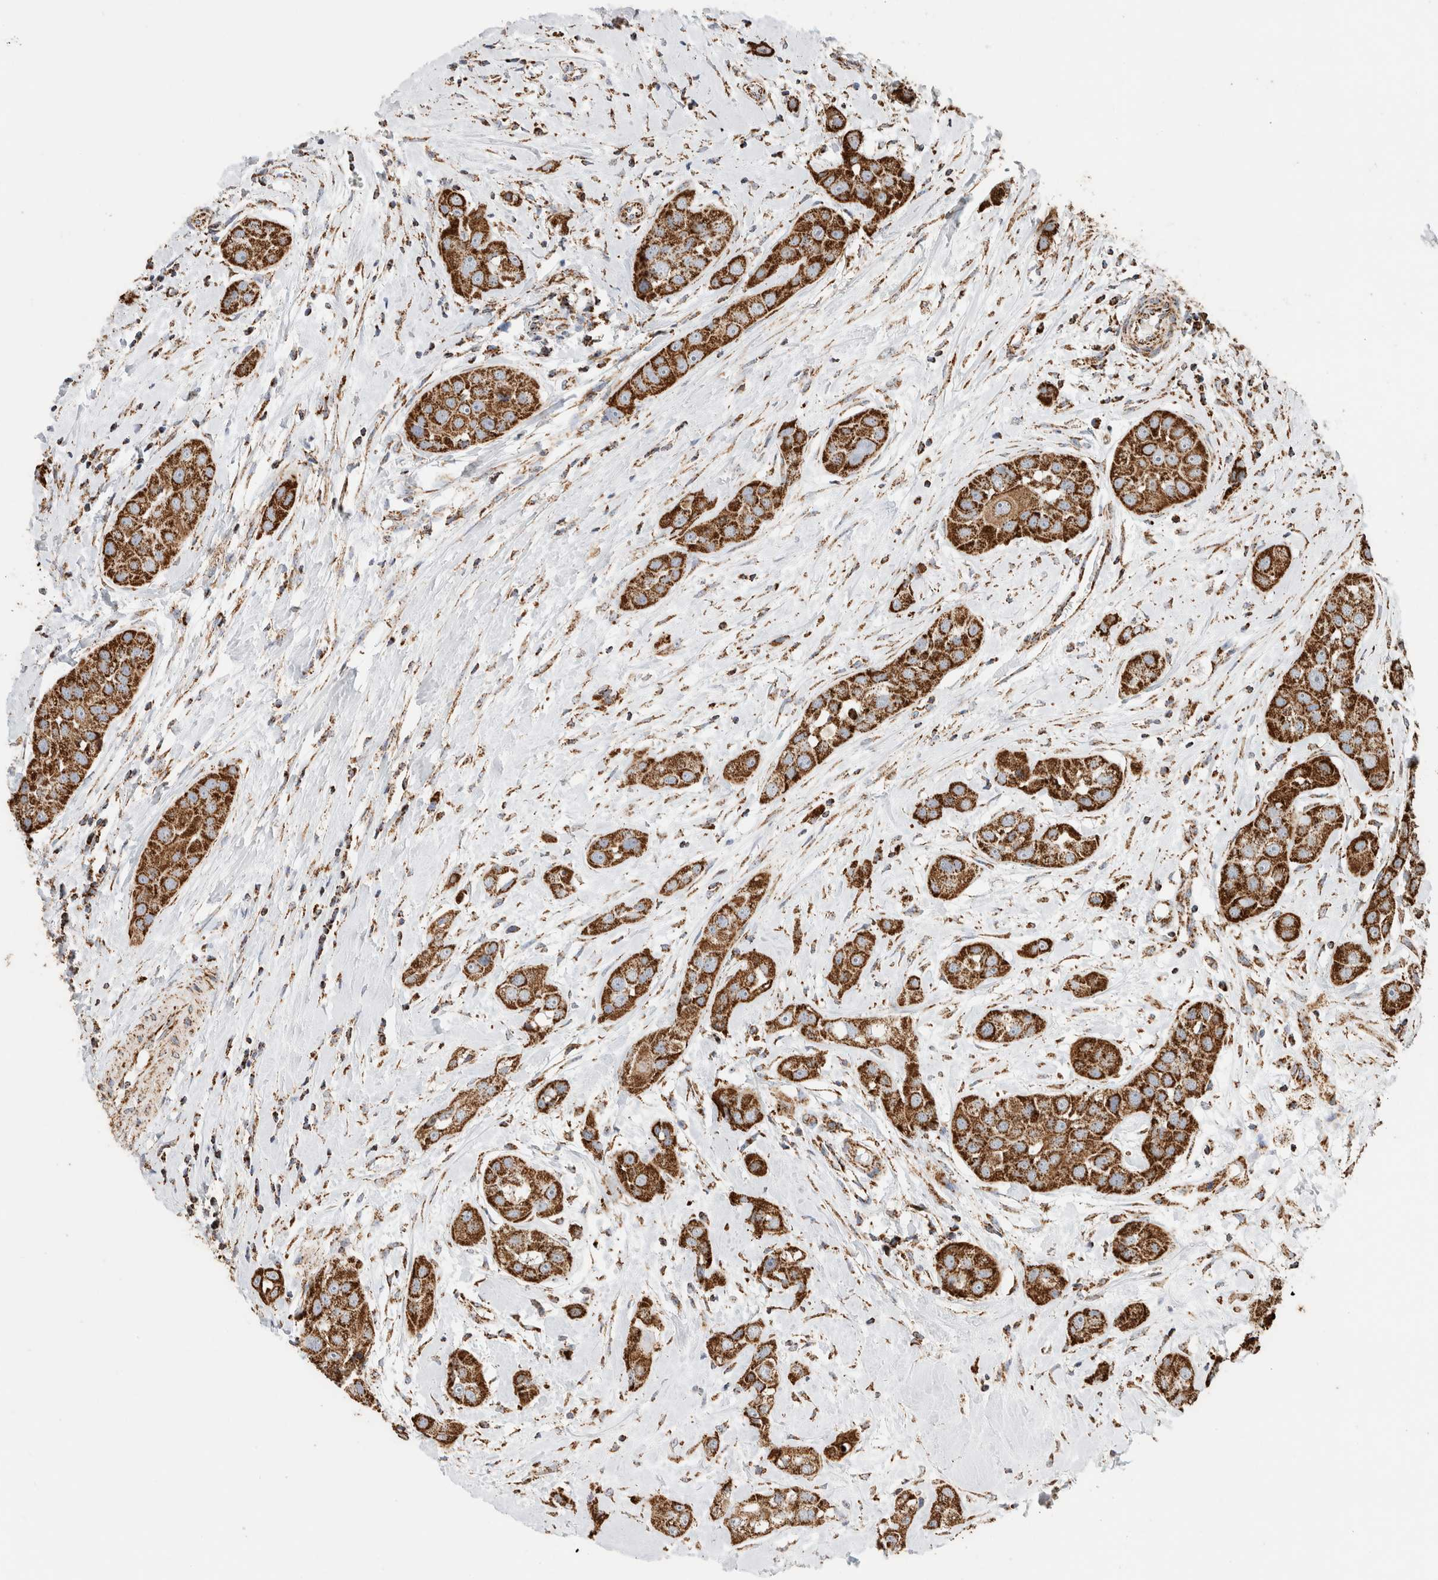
{"staining": {"intensity": "strong", "quantity": ">75%", "location": "cytoplasmic/membranous"}, "tissue": "head and neck cancer", "cell_type": "Tumor cells", "image_type": "cancer", "snomed": [{"axis": "morphology", "description": "Normal tissue, NOS"}, {"axis": "morphology", "description": "Squamous cell carcinoma, NOS"}, {"axis": "topography", "description": "Skeletal muscle"}, {"axis": "topography", "description": "Head-Neck"}], "caption": "Immunohistochemical staining of squamous cell carcinoma (head and neck) shows high levels of strong cytoplasmic/membranous protein positivity in approximately >75% of tumor cells.", "gene": "C1QBP", "patient": {"sex": "male", "age": 51}}